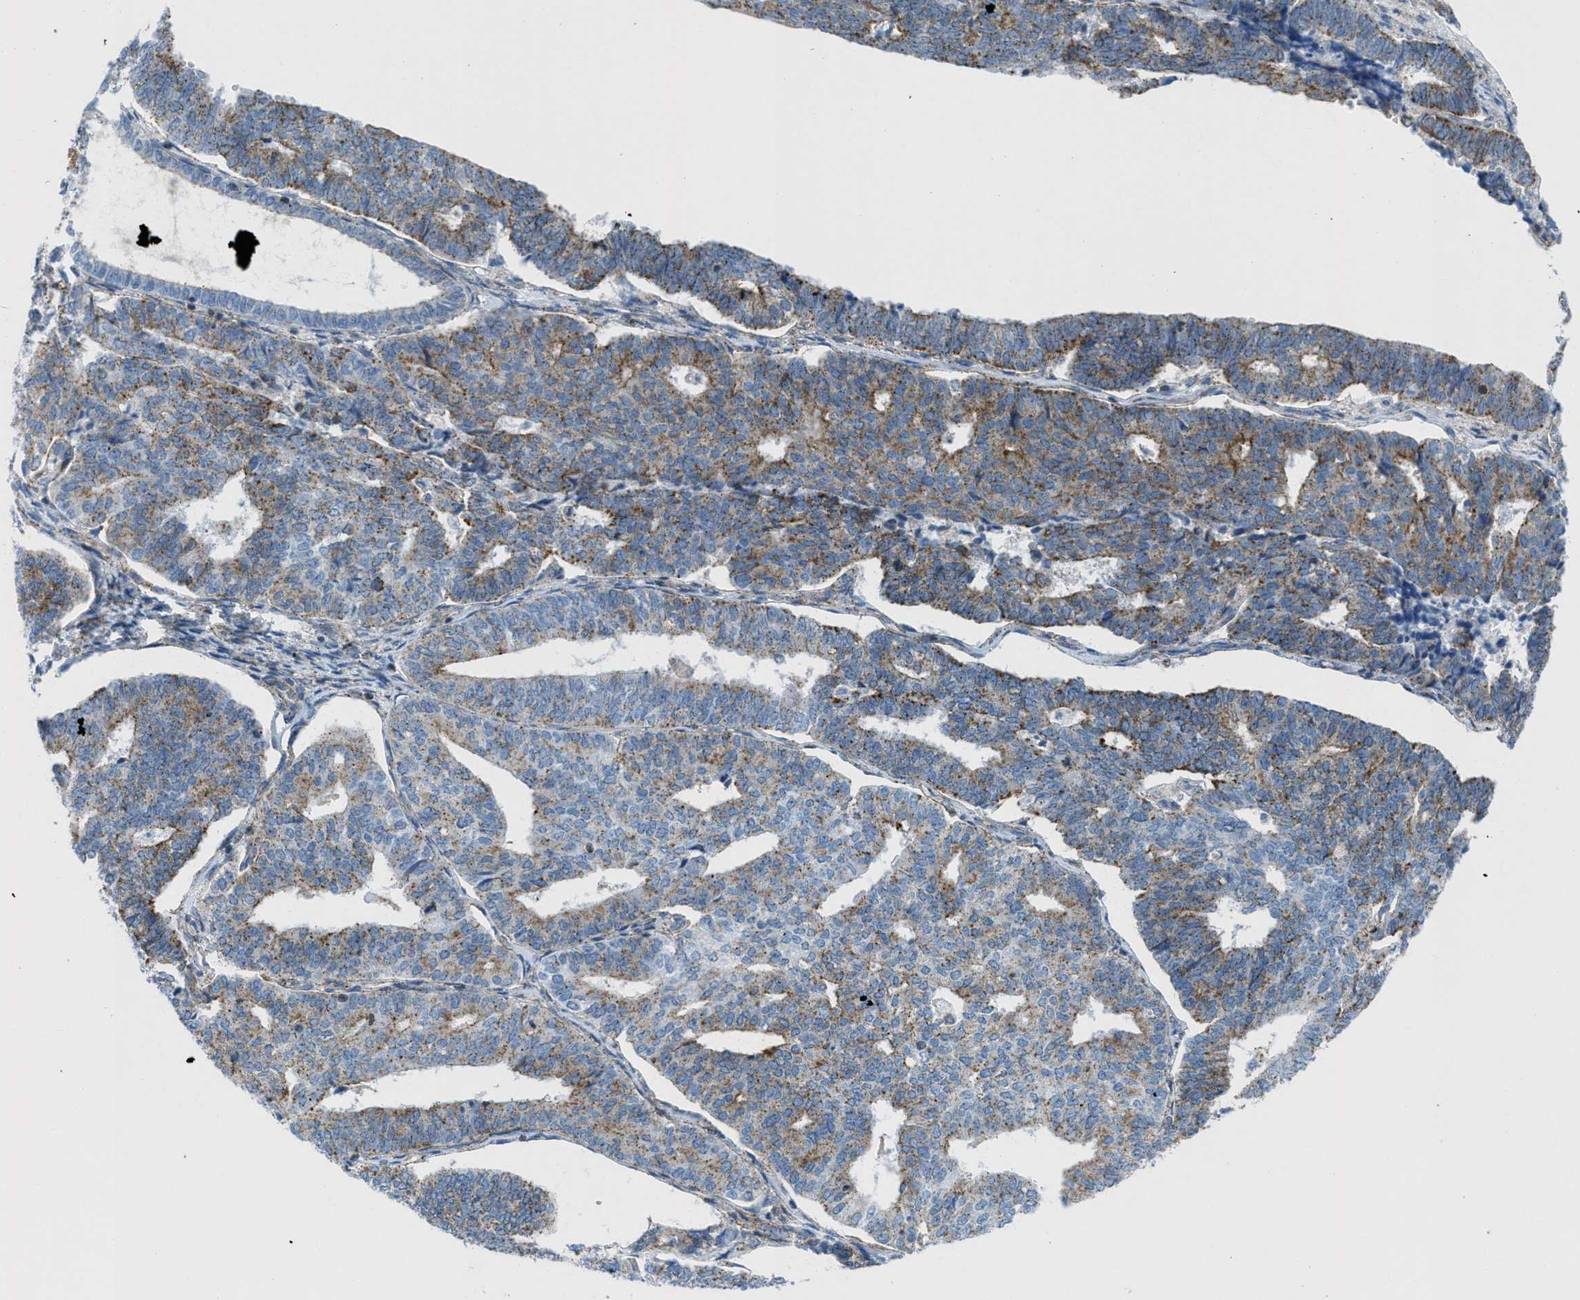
{"staining": {"intensity": "moderate", "quantity": ">75%", "location": "cytoplasmic/membranous"}, "tissue": "endometrial cancer", "cell_type": "Tumor cells", "image_type": "cancer", "snomed": [{"axis": "morphology", "description": "Adenocarcinoma, NOS"}, {"axis": "topography", "description": "Endometrium"}], "caption": "Brown immunohistochemical staining in human endometrial cancer reveals moderate cytoplasmic/membranous expression in about >75% of tumor cells. Nuclei are stained in blue.", "gene": "MFSD13A", "patient": {"sex": "female", "age": 70}}